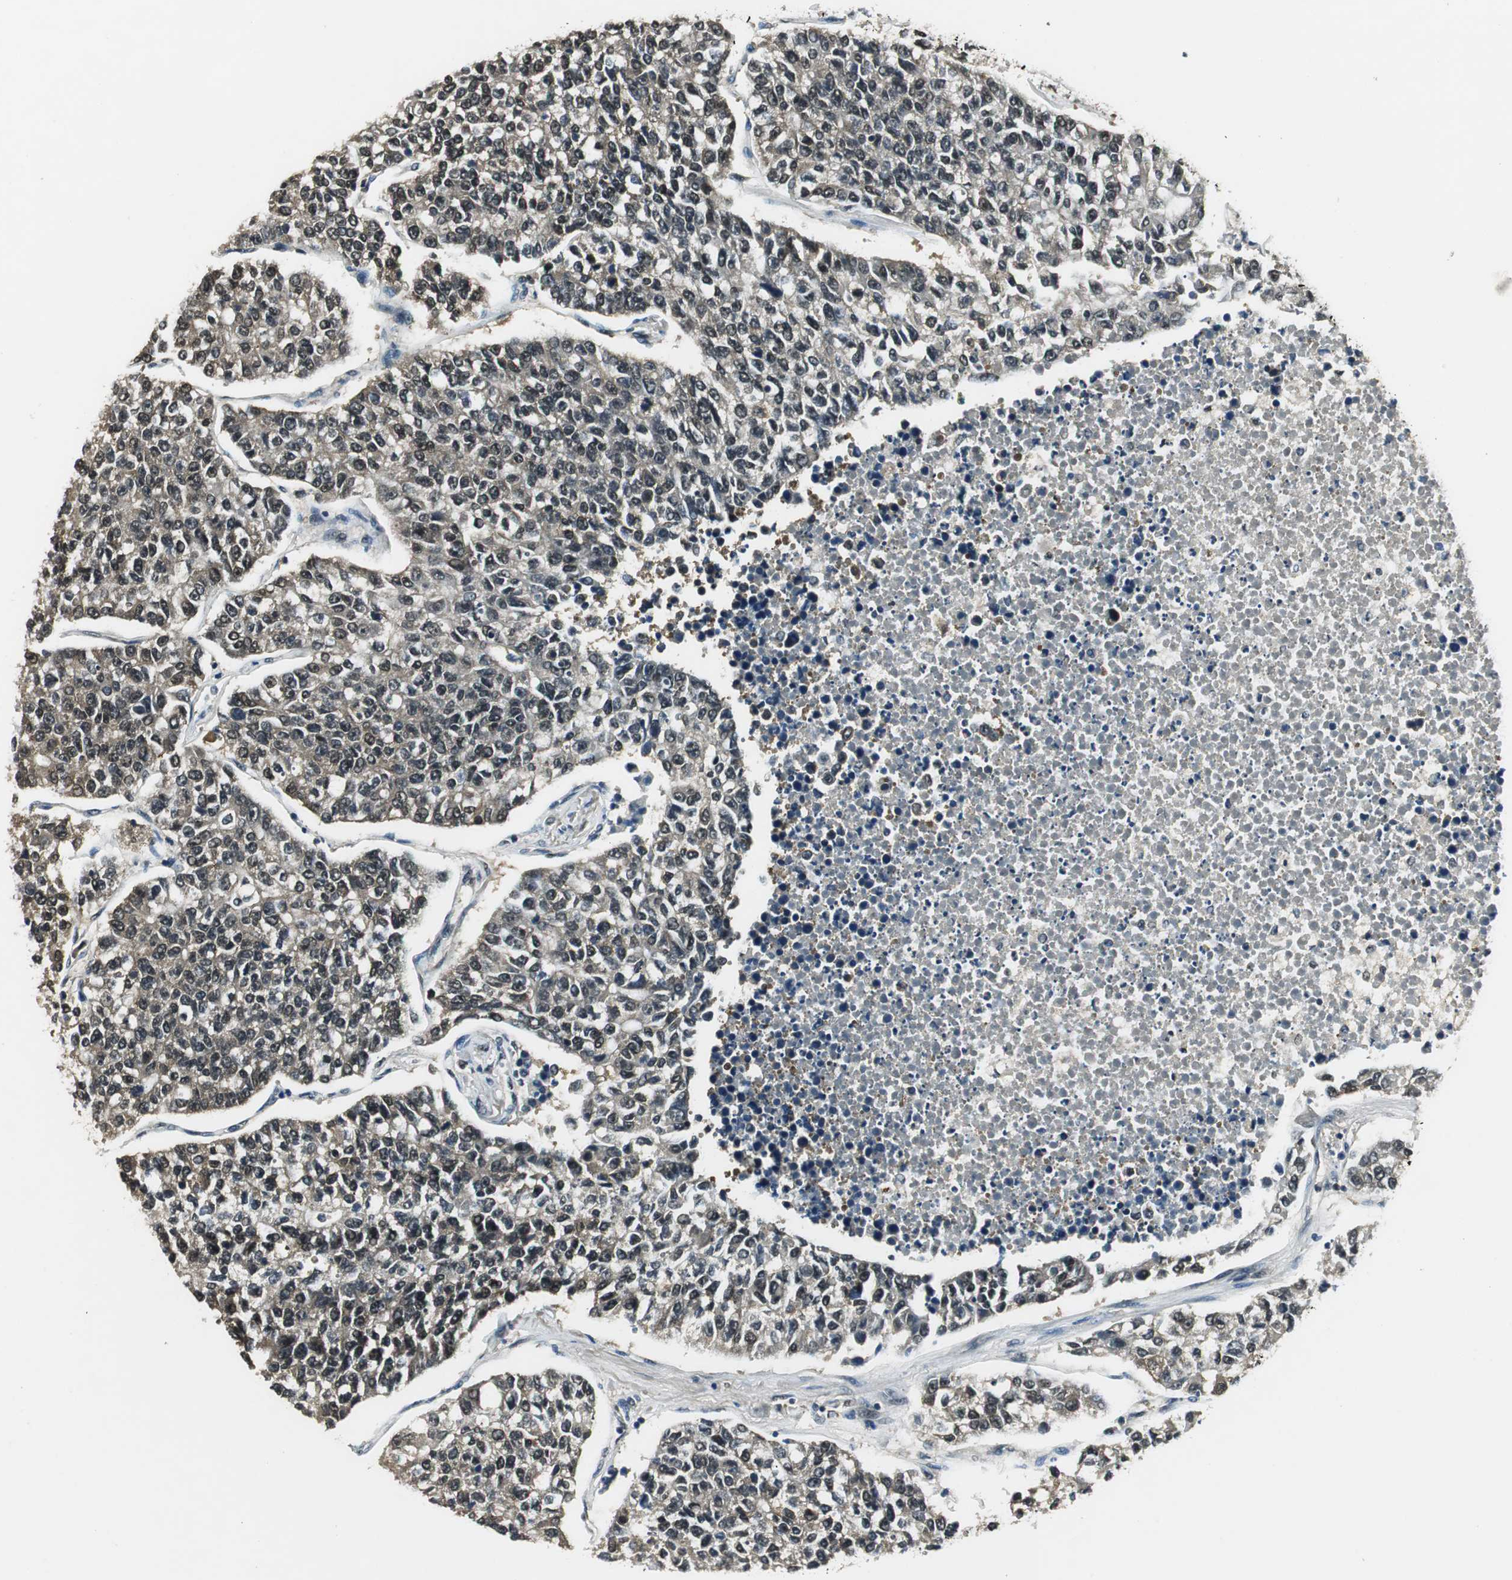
{"staining": {"intensity": "weak", "quantity": ">75%", "location": "cytoplasmic/membranous,nuclear"}, "tissue": "lung cancer", "cell_type": "Tumor cells", "image_type": "cancer", "snomed": [{"axis": "morphology", "description": "Adenocarcinoma, NOS"}, {"axis": "topography", "description": "Lung"}], "caption": "Tumor cells display low levels of weak cytoplasmic/membranous and nuclear expression in approximately >75% of cells in adenocarcinoma (lung).", "gene": "PSMB4", "patient": {"sex": "male", "age": 49}}